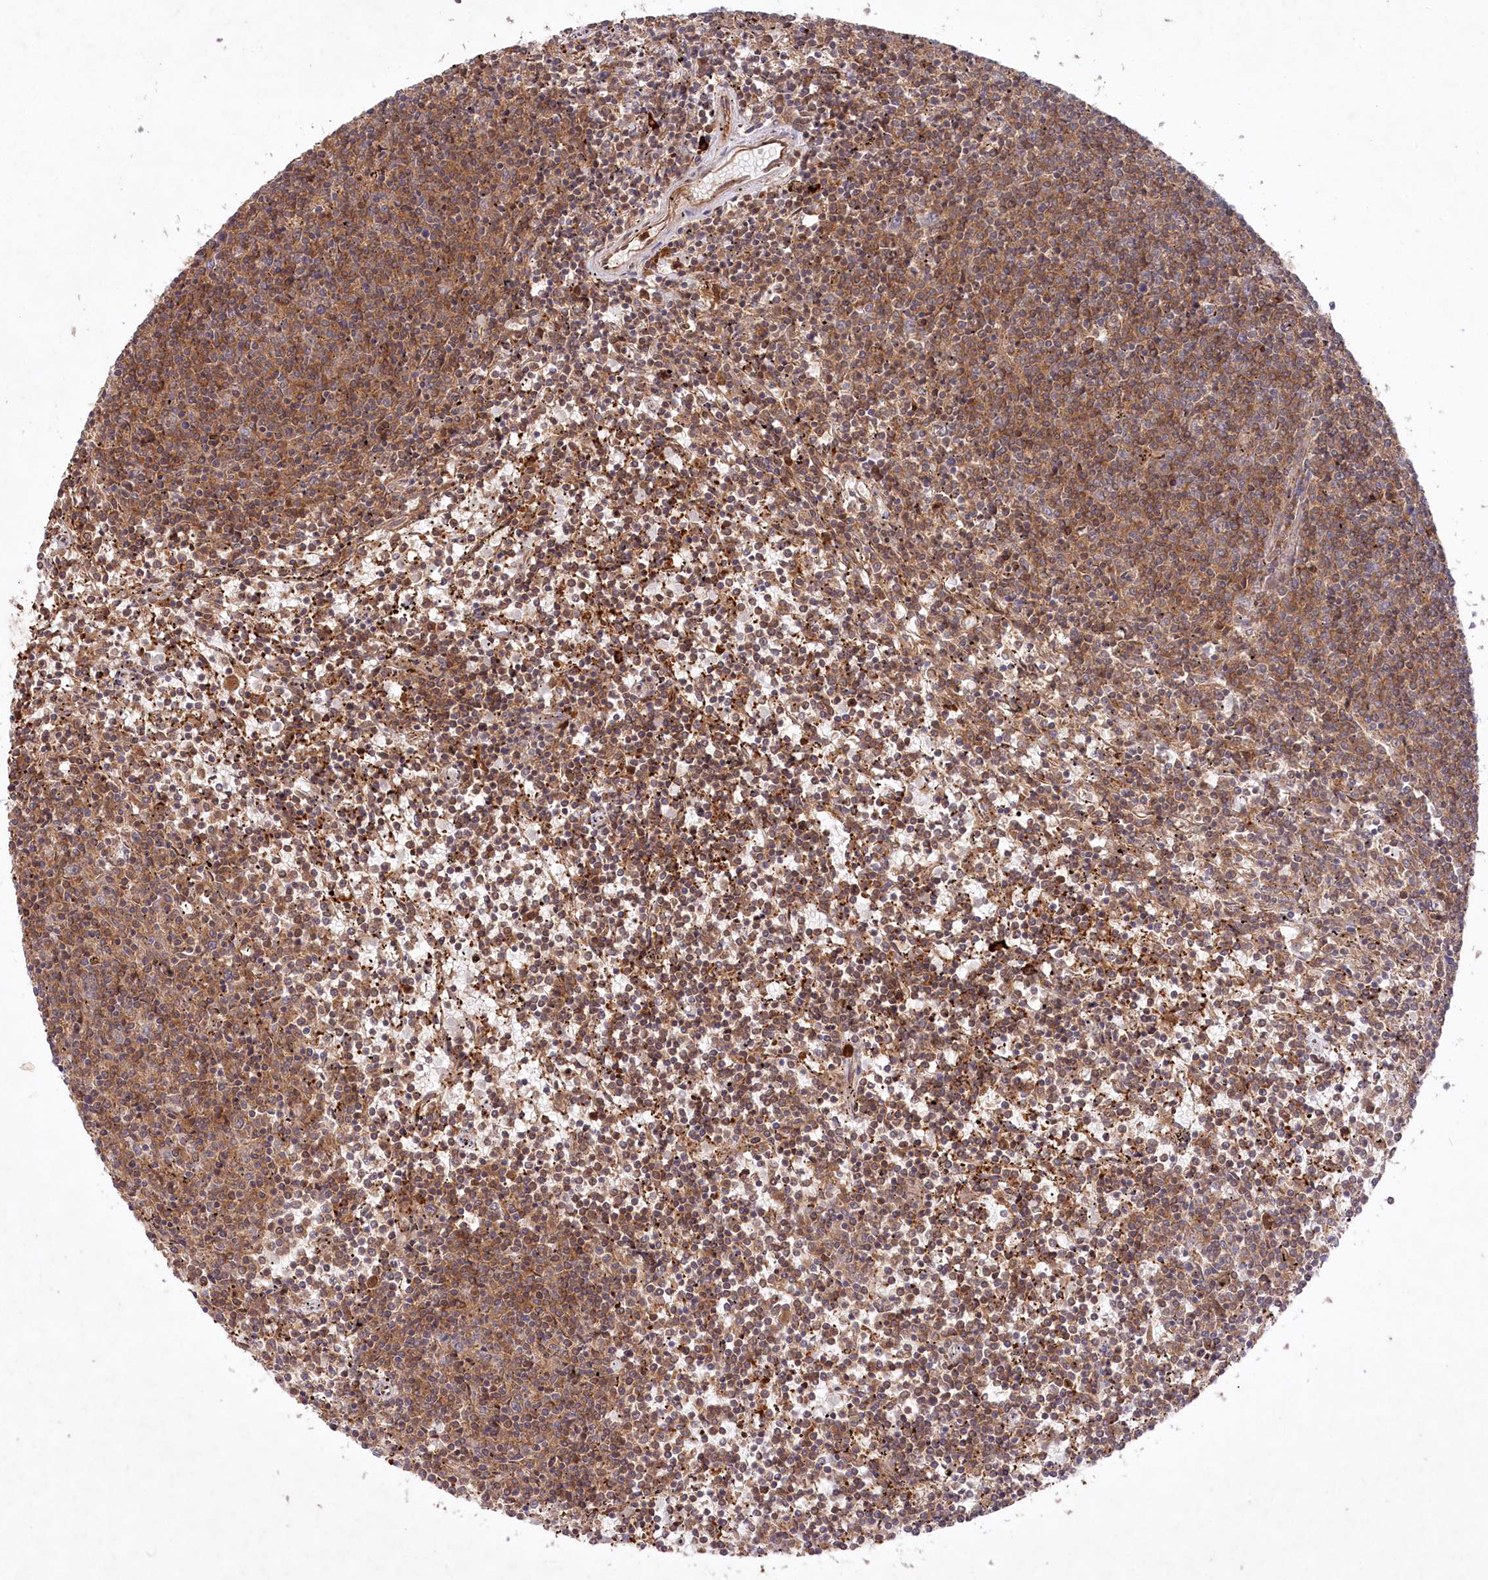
{"staining": {"intensity": "moderate", "quantity": ">75%", "location": "cytoplasmic/membranous"}, "tissue": "lymphoma", "cell_type": "Tumor cells", "image_type": "cancer", "snomed": [{"axis": "morphology", "description": "Malignant lymphoma, non-Hodgkin's type, Low grade"}, {"axis": "topography", "description": "Spleen"}], "caption": "Protein staining by IHC reveals moderate cytoplasmic/membranous positivity in approximately >75% of tumor cells in malignant lymphoma, non-Hodgkin's type (low-grade).", "gene": "PPP1R21", "patient": {"sex": "female", "age": 50}}